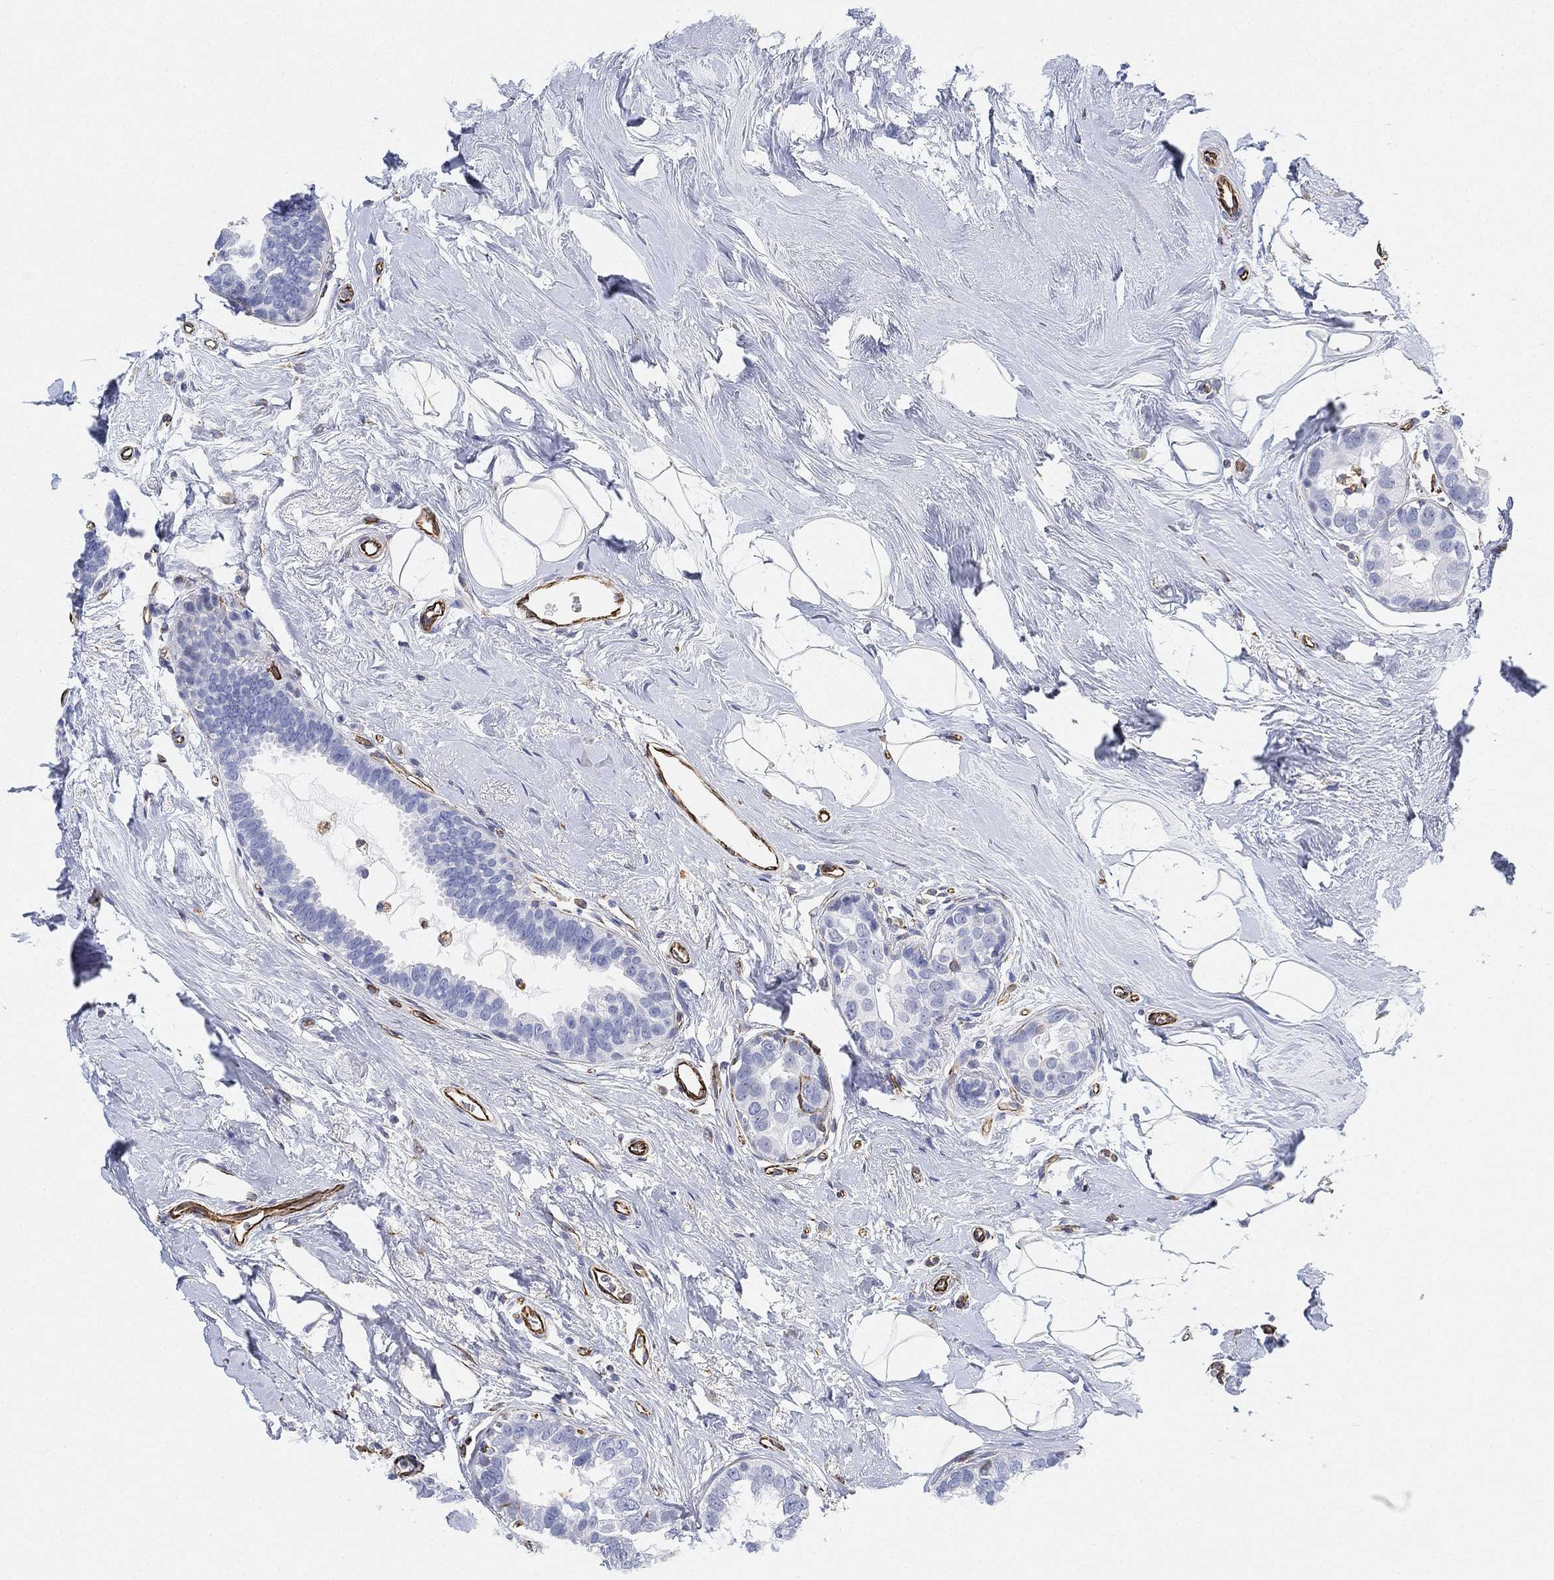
{"staining": {"intensity": "negative", "quantity": "none", "location": "none"}, "tissue": "breast cancer", "cell_type": "Tumor cells", "image_type": "cancer", "snomed": [{"axis": "morphology", "description": "Duct carcinoma"}, {"axis": "topography", "description": "Breast"}], "caption": "The histopathology image shows no staining of tumor cells in breast cancer. (DAB immunohistochemistry, high magnification).", "gene": "PSKH2", "patient": {"sex": "female", "age": 55}}